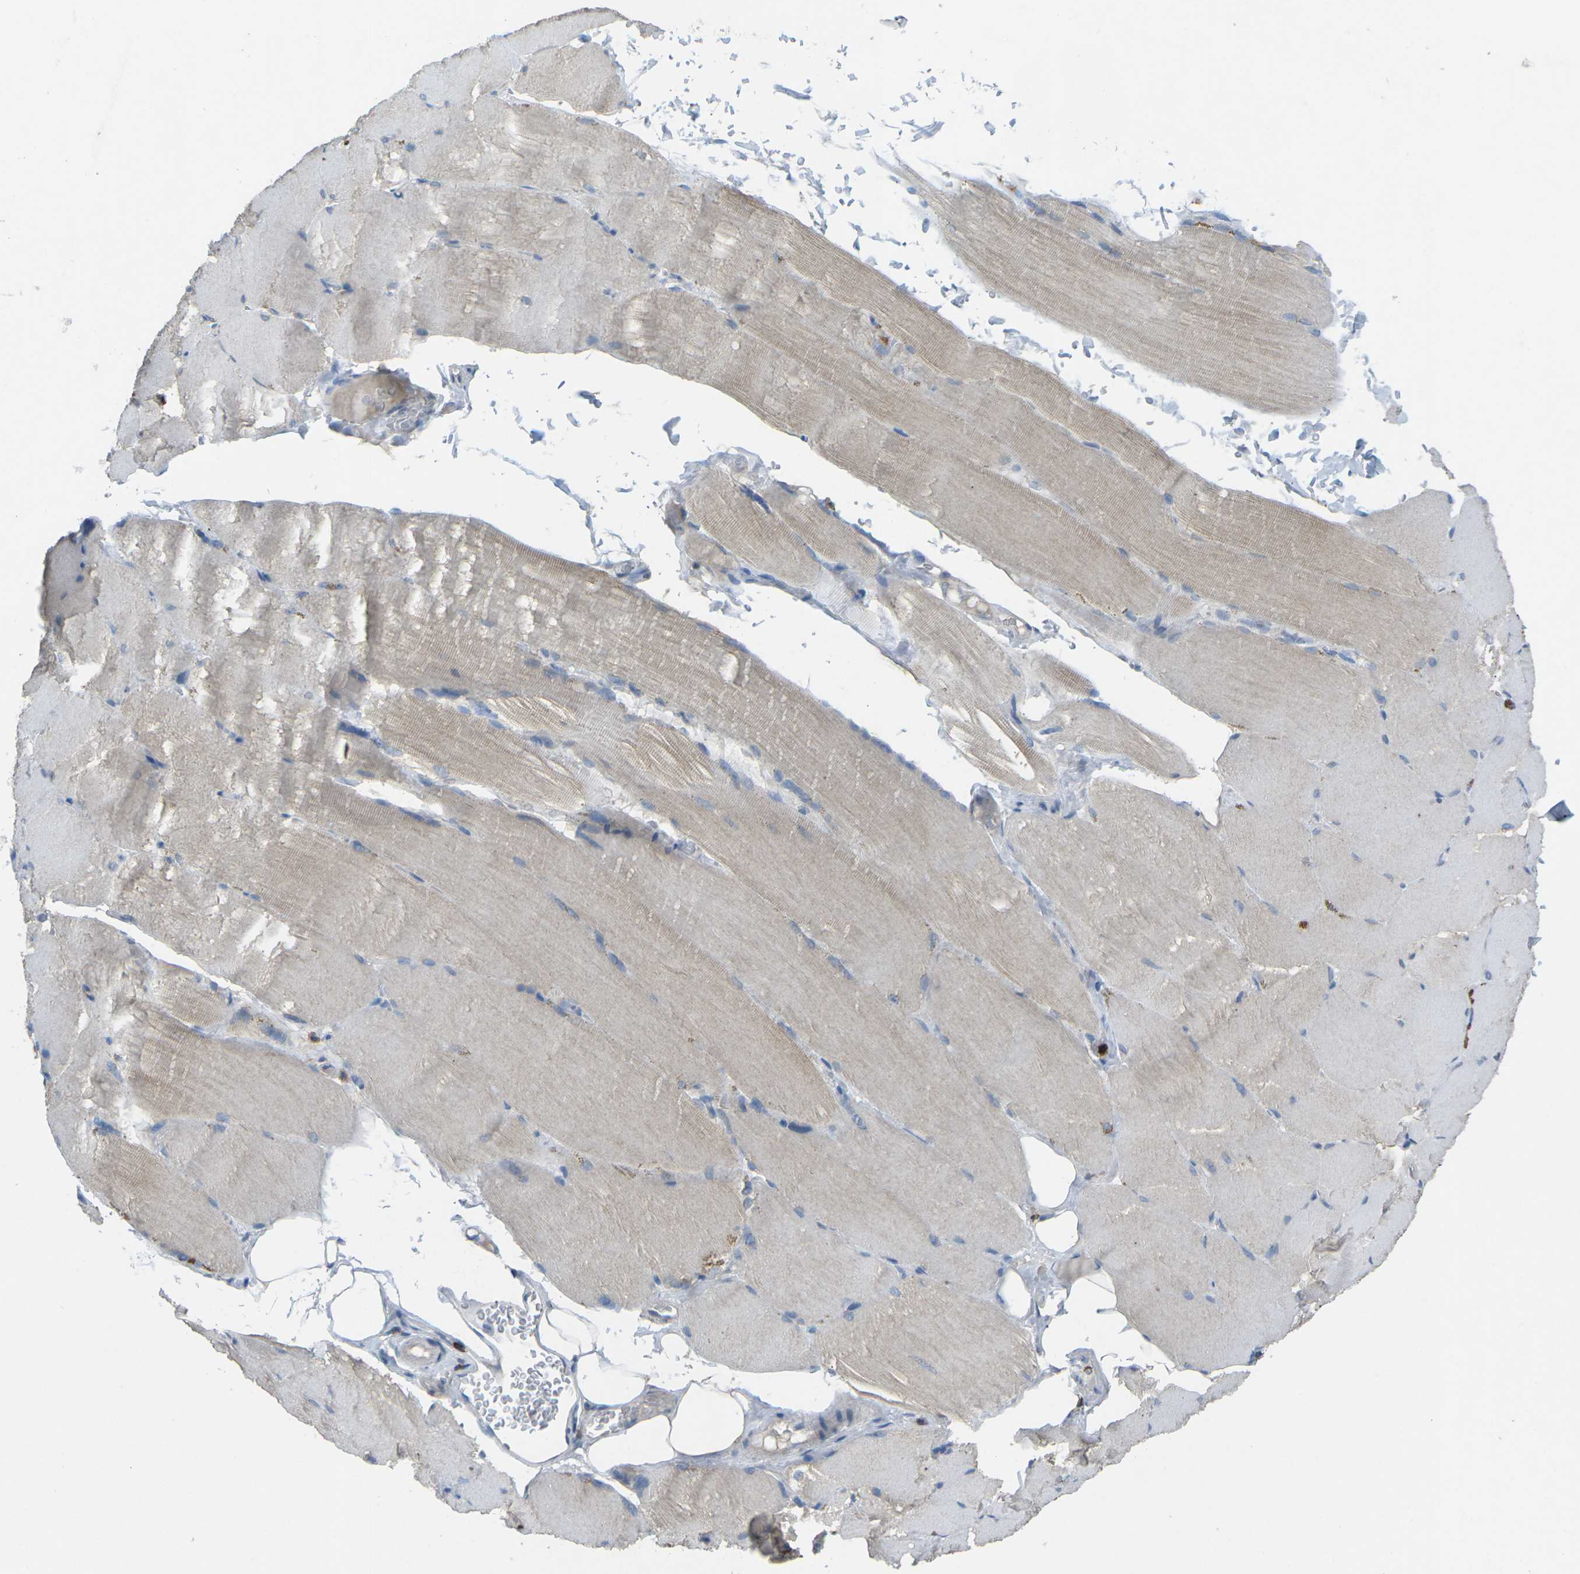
{"staining": {"intensity": "weak", "quantity": "<25%", "location": "cytoplasmic/membranous"}, "tissue": "skeletal muscle", "cell_type": "Myocytes", "image_type": "normal", "snomed": [{"axis": "morphology", "description": "Normal tissue, NOS"}, {"axis": "topography", "description": "Skin"}, {"axis": "topography", "description": "Skeletal muscle"}], "caption": "Immunohistochemistry photomicrograph of normal human skeletal muscle stained for a protein (brown), which exhibits no positivity in myocytes. (DAB (3,3'-diaminobenzidine) IHC with hematoxylin counter stain).", "gene": "CD19", "patient": {"sex": "male", "age": 83}}